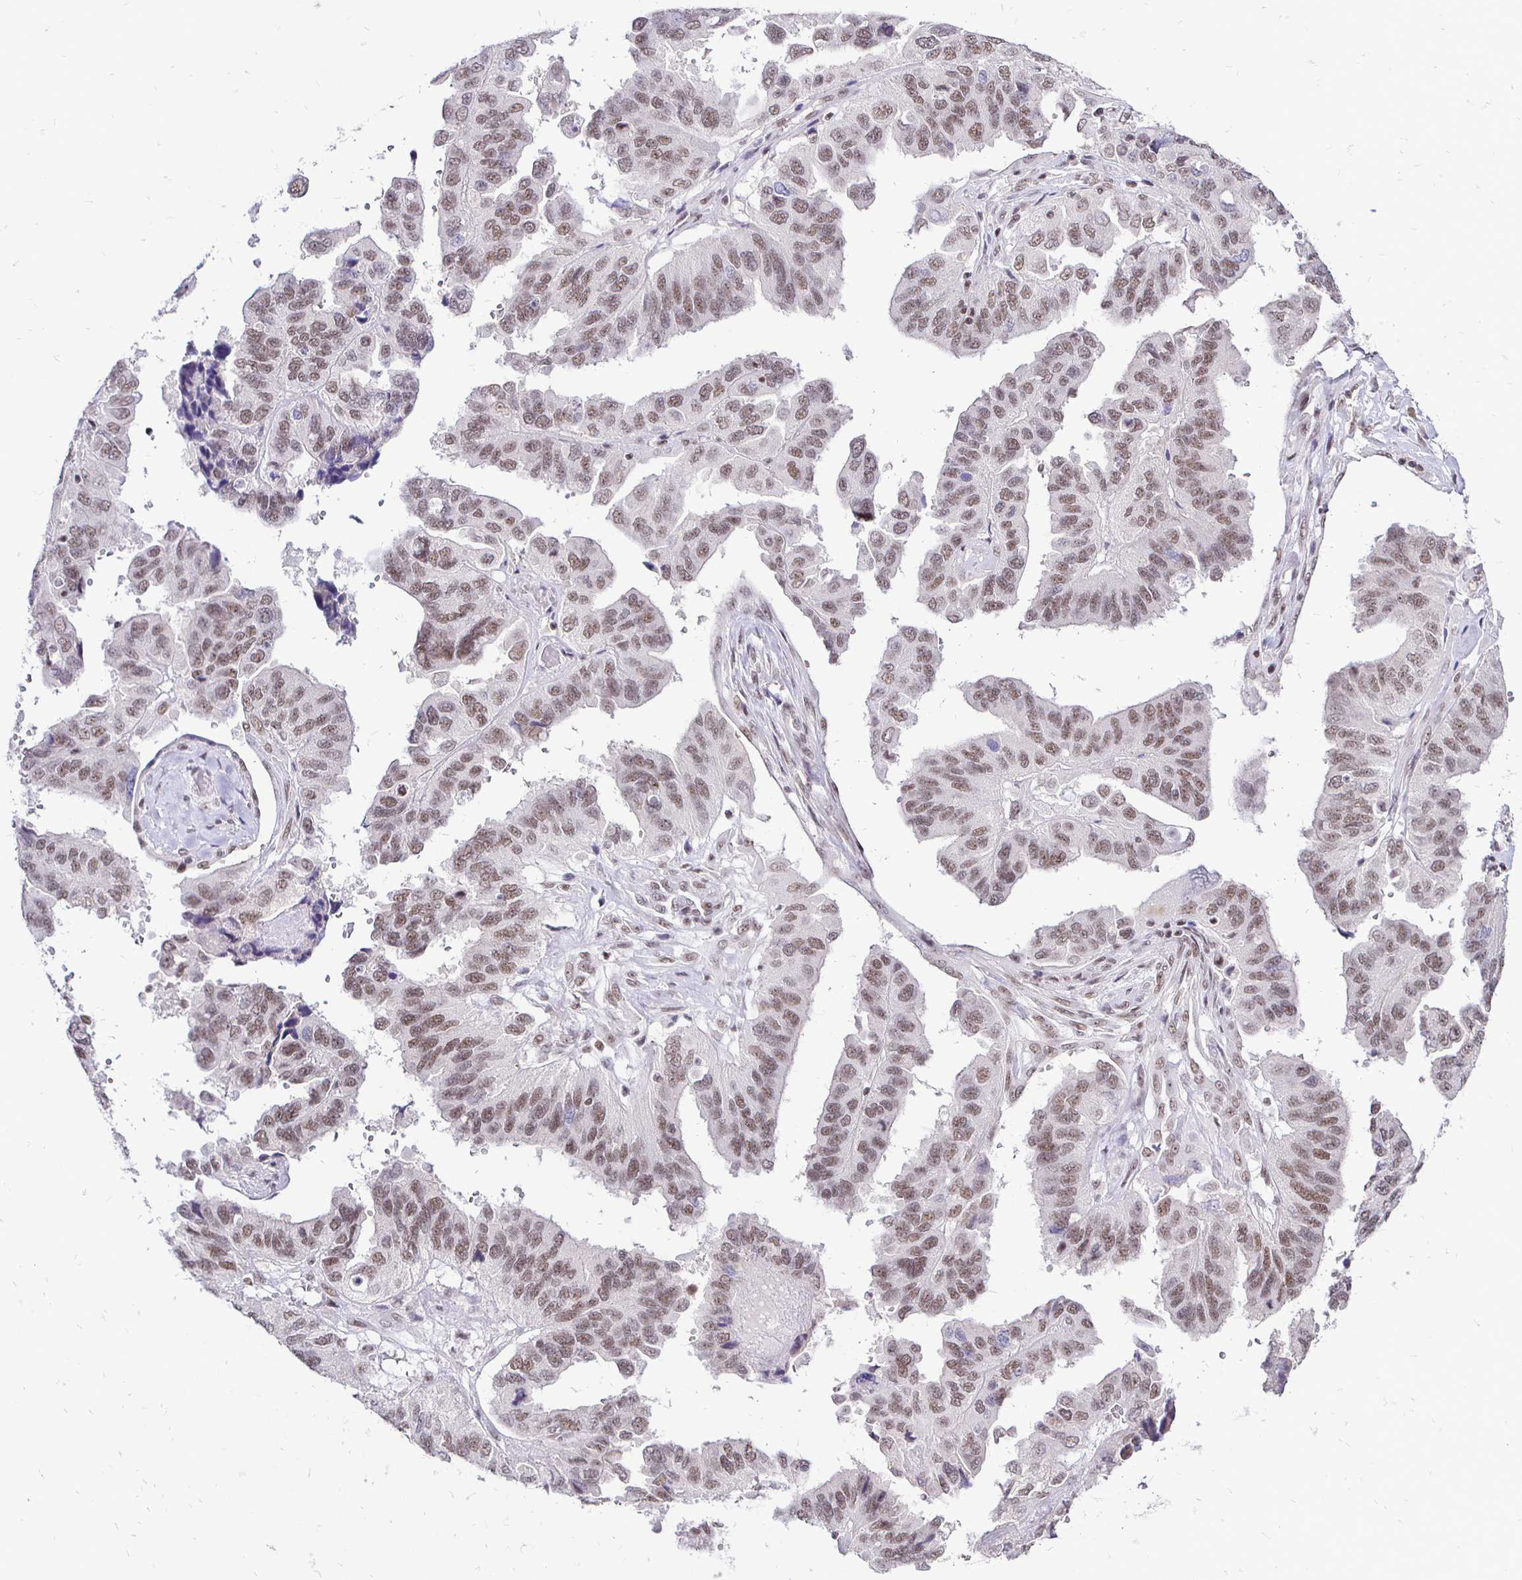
{"staining": {"intensity": "moderate", "quantity": ">75%", "location": "nuclear"}, "tissue": "ovarian cancer", "cell_type": "Tumor cells", "image_type": "cancer", "snomed": [{"axis": "morphology", "description": "Cystadenocarcinoma, serous, NOS"}, {"axis": "topography", "description": "Ovary"}], "caption": "The image exhibits a brown stain indicating the presence of a protein in the nuclear of tumor cells in ovarian cancer (serous cystadenocarcinoma).", "gene": "SIN3A", "patient": {"sex": "female", "age": 79}}